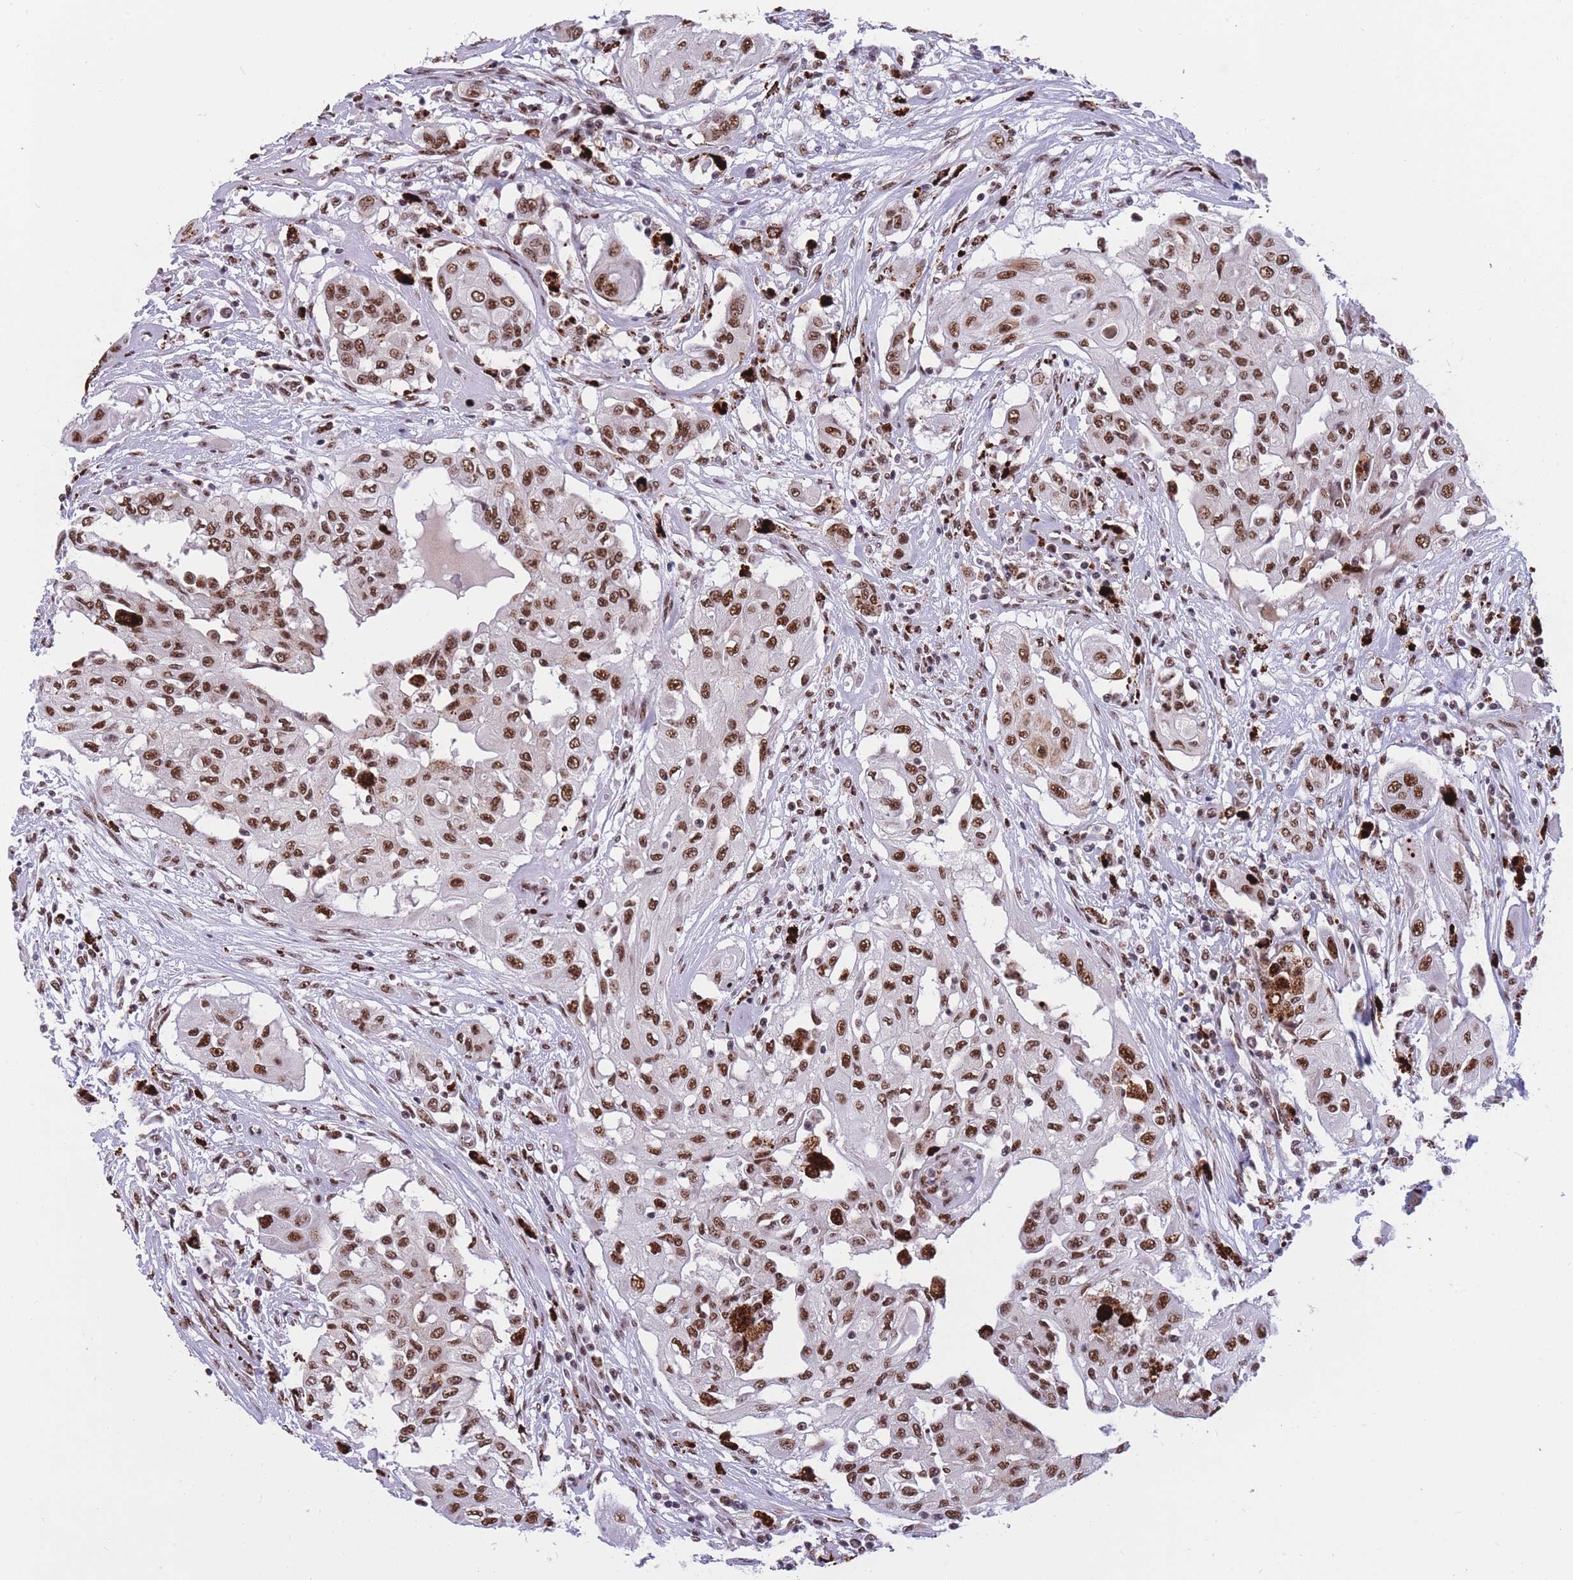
{"staining": {"intensity": "moderate", "quantity": ">75%", "location": "nuclear"}, "tissue": "thyroid cancer", "cell_type": "Tumor cells", "image_type": "cancer", "snomed": [{"axis": "morphology", "description": "Papillary adenocarcinoma, NOS"}, {"axis": "topography", "description": "Thyroid gland"}], "caption": "Moderate nuclear positivity is present in about >75% of tumor cells in thyroid cancer (papillary adenocarcinoma). (DAB (3,3'-diaminobenzidine) IHC with brightfield microscopy, high magnification).", "gene": "PRPF19", "patient": {"sex": "female", "age": 59}}